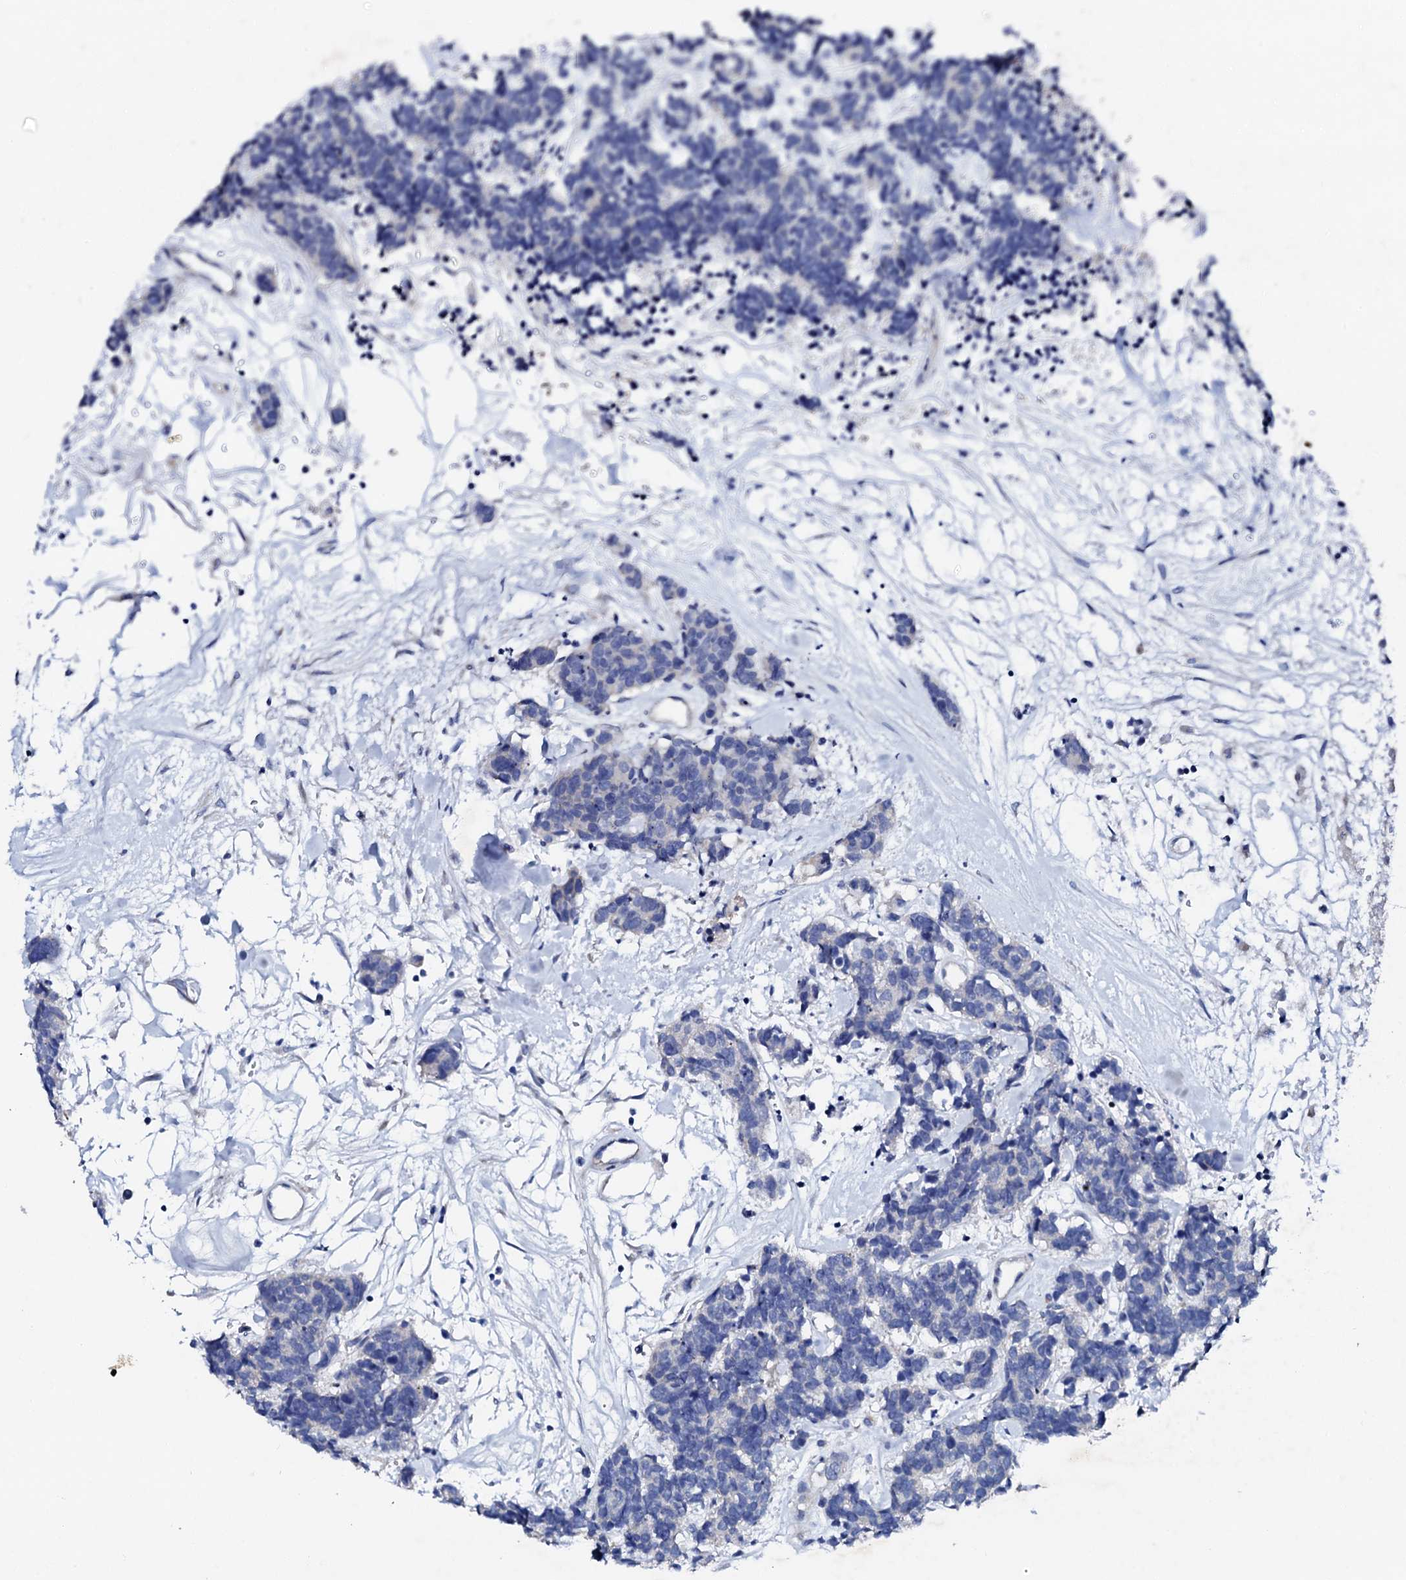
{"staining": {"intensity": "negative", "quantity": "none", "location": "none"}, "tissue": "carcinoid", "cell_type": "Tumor cells", "image_type": "cancer", "snomed": [{"axis": "morphology", "description": "Carcinoma, NOS"}, {"axis": "morphology", "description": "Carcinoid, malignant, NOS"}, {"axis": "topography", "description": "Urinary bladder"}], "caption": "A high-resolution photomicrograph shows immunohistochemistry staining of carcinoid (malignant), which exhibits no significant expression in tumor cells.", "gene": "TRDN", "patient": {"sex": "male", "age": 57}}